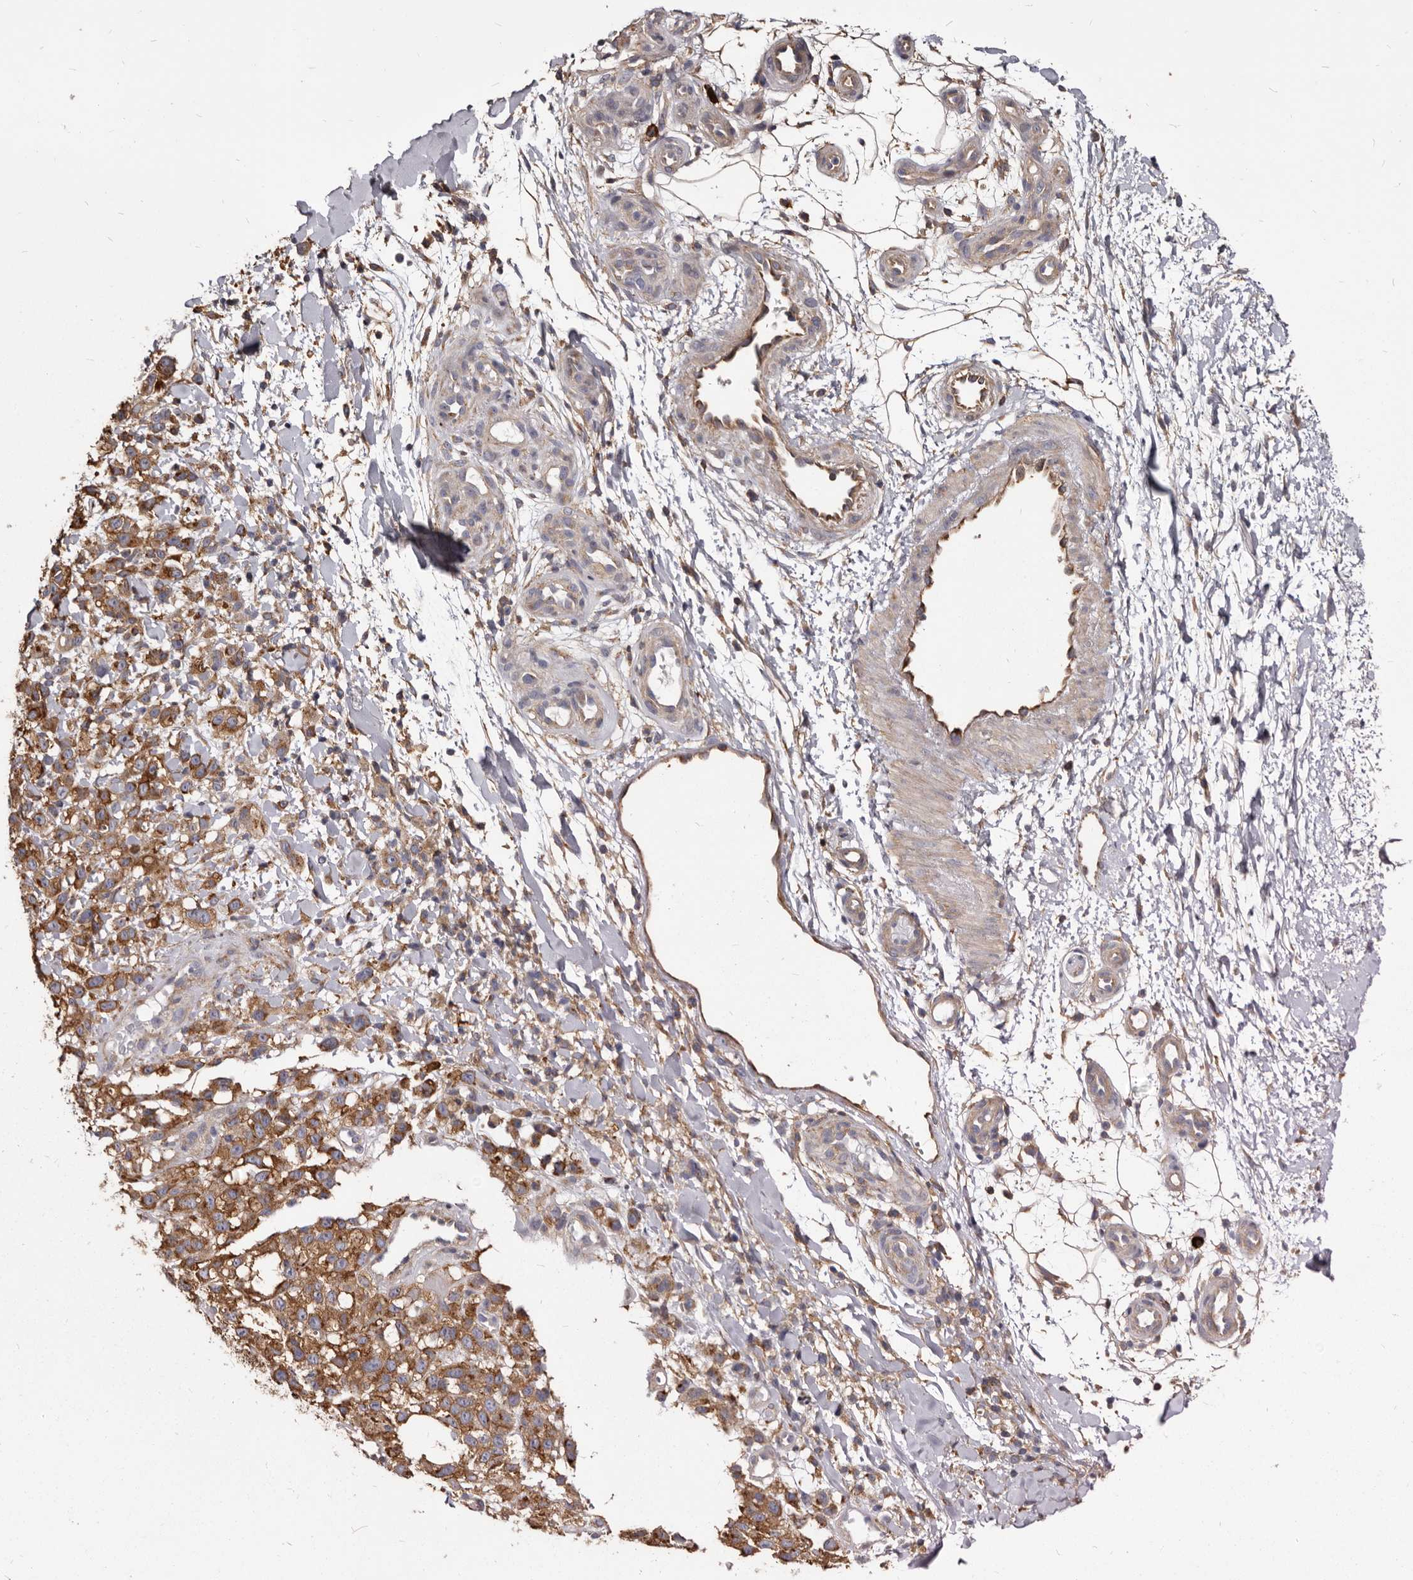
{"staining": {"intensity": "moderate", "quantity": ">75%", "location": "cytoplasmic/membranous"}, "tissue": "melanoma", "cell_type": "Tumor cells", "image_type": "cancer", "snomed": [{"axis": "morphology", "description": "Malignant melanoma, Metastatic site"}, {"axis": "topography", "description": "Skin"}], "caption": "This photomicrograph displays IHC staining of human melanoma, with medium moderate cytoplasmic/membranous staining in about >75% of tumor cells.", "gene": "TPD52", "patient": {"sex": "female", "age": 72}}